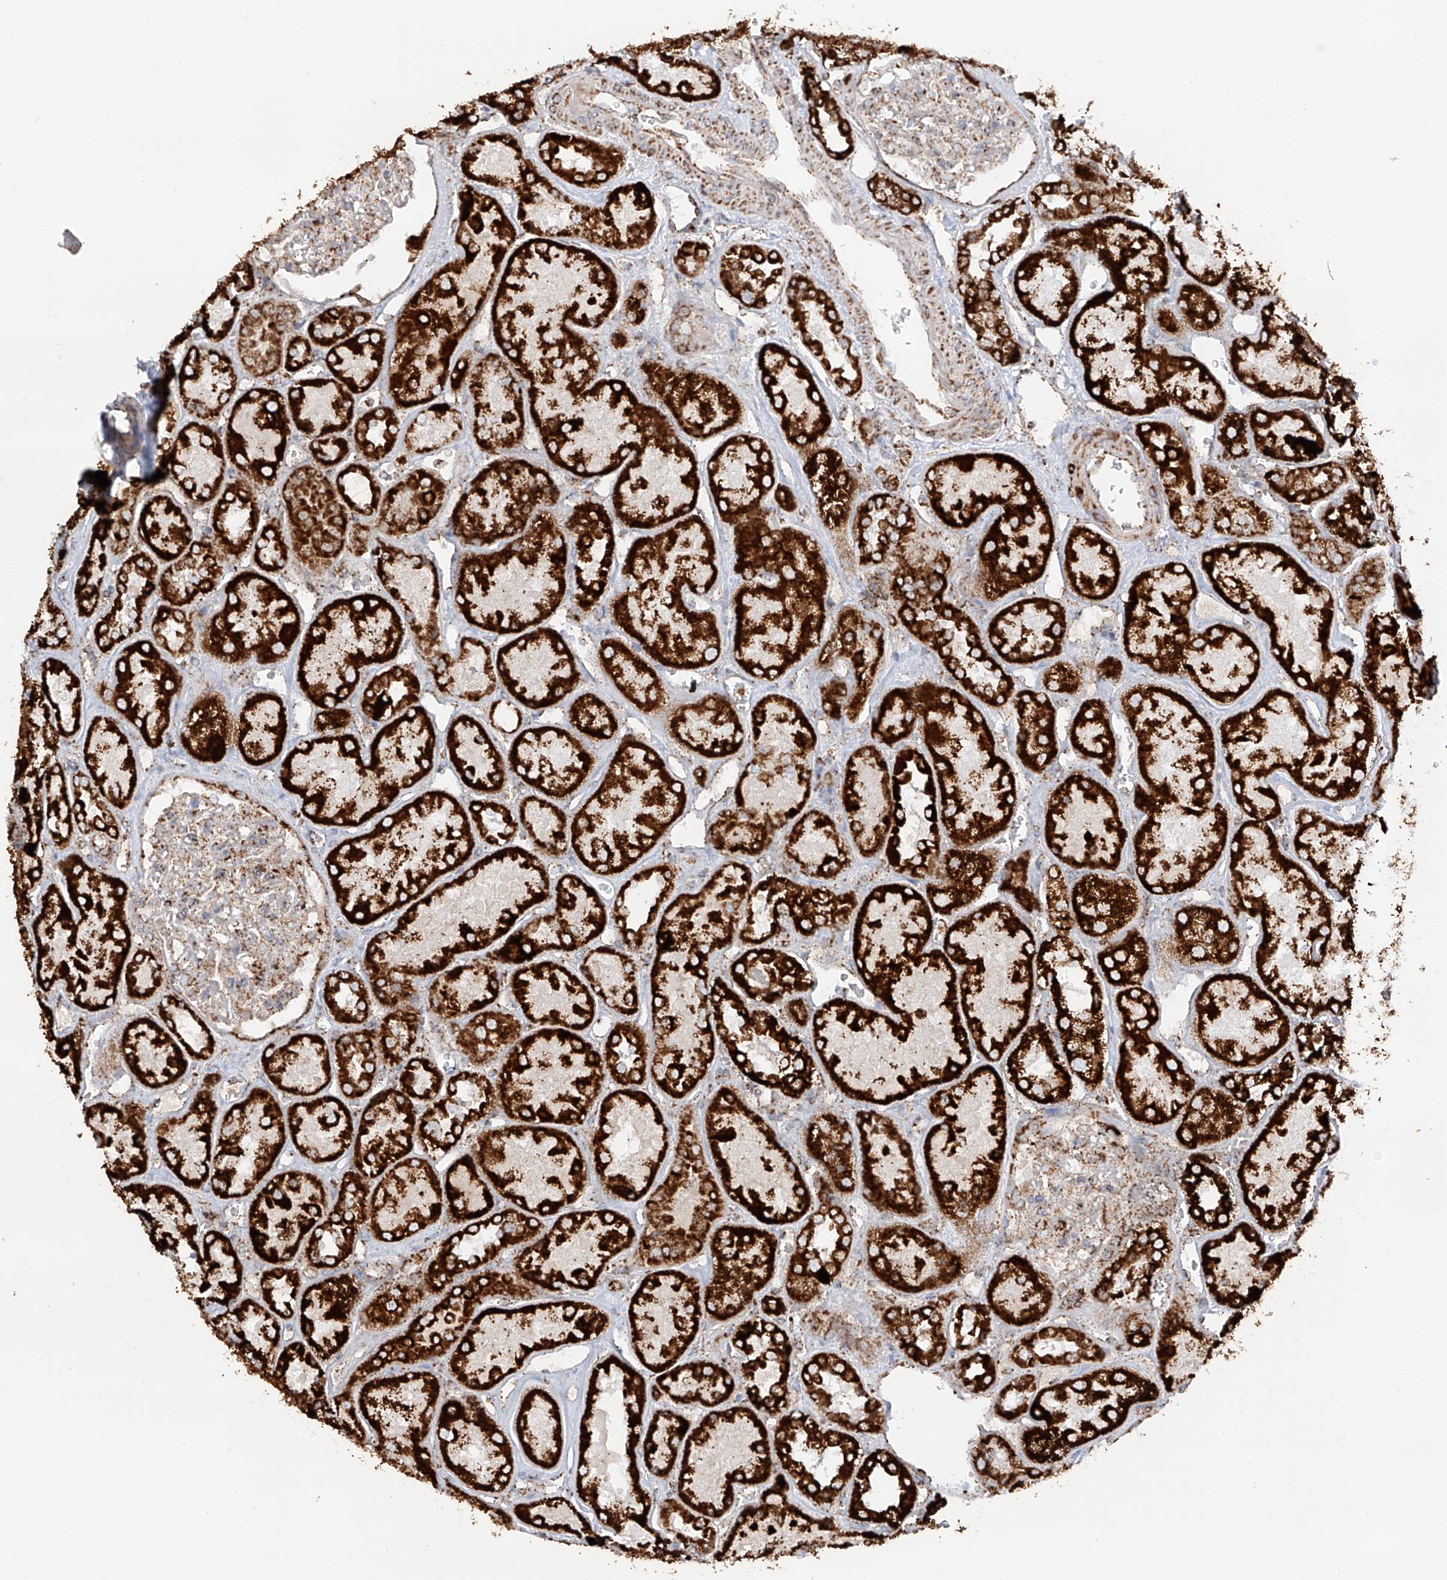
{"staining": {"intensity": "moderate", "quantity": "25%-75%", "location": "cytoplasmic/membranous"}, "tissue": "kidney", "cell_type": "Cells in glomeruli", "image_type": "normal", "snomed": [{"axis": "morphology", "description": "Normal tissue, NOS"}, {"axis": "topography", "description": "Kidney"}], "caption": "The photomicrograph demonstrates immunohistochemical staining of benign kidney. There is moderate cytoplasmic/membranous expression is appreciated in about 25%-75% of cells in glomeruli.", "gene": "TTC27", "patient": {"sex": "male", "age": 70}}